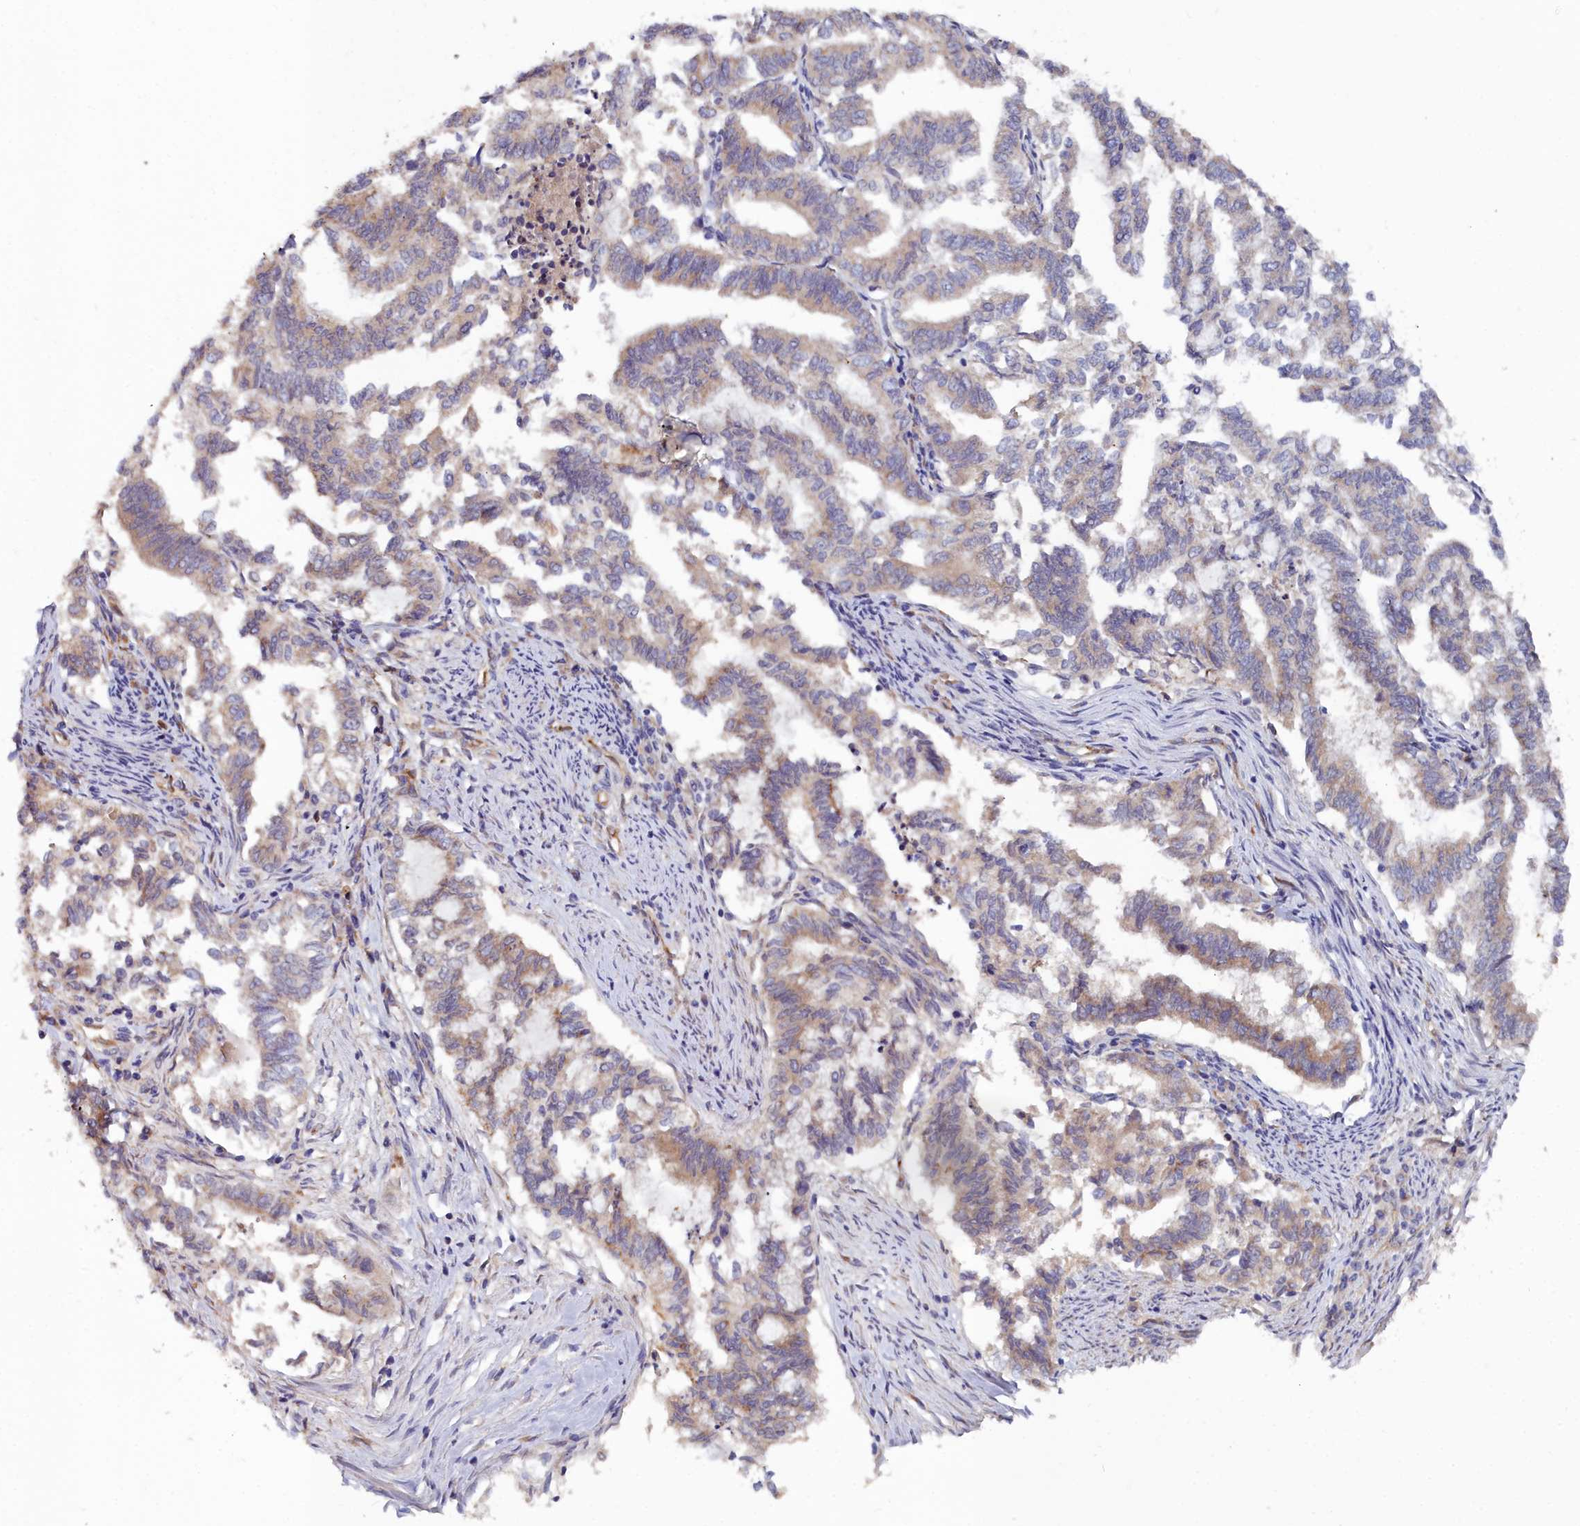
{"staining": {"intensity": "weak", "quantity": ">75%", "location": "cytoplasmic/membranous"}, "tissue": "endometrial cancer", "cell_type": "Tumor cells", "image_type": "cancer", "snomed": [{"axis": "morphology", "description": "Adenocarcinoma, NOS"}, {"axis": "topography", "description": "Endometrium"}], "caption": "Weak cytoplasmic/membranous expression for a protein is appreciated in approximately >75% of tumor cells of endometrial adenocarcinoma using immunohistochemistry (IHC).", "gene": "RDX", "patient": {"sex": "female", "age": 79}}